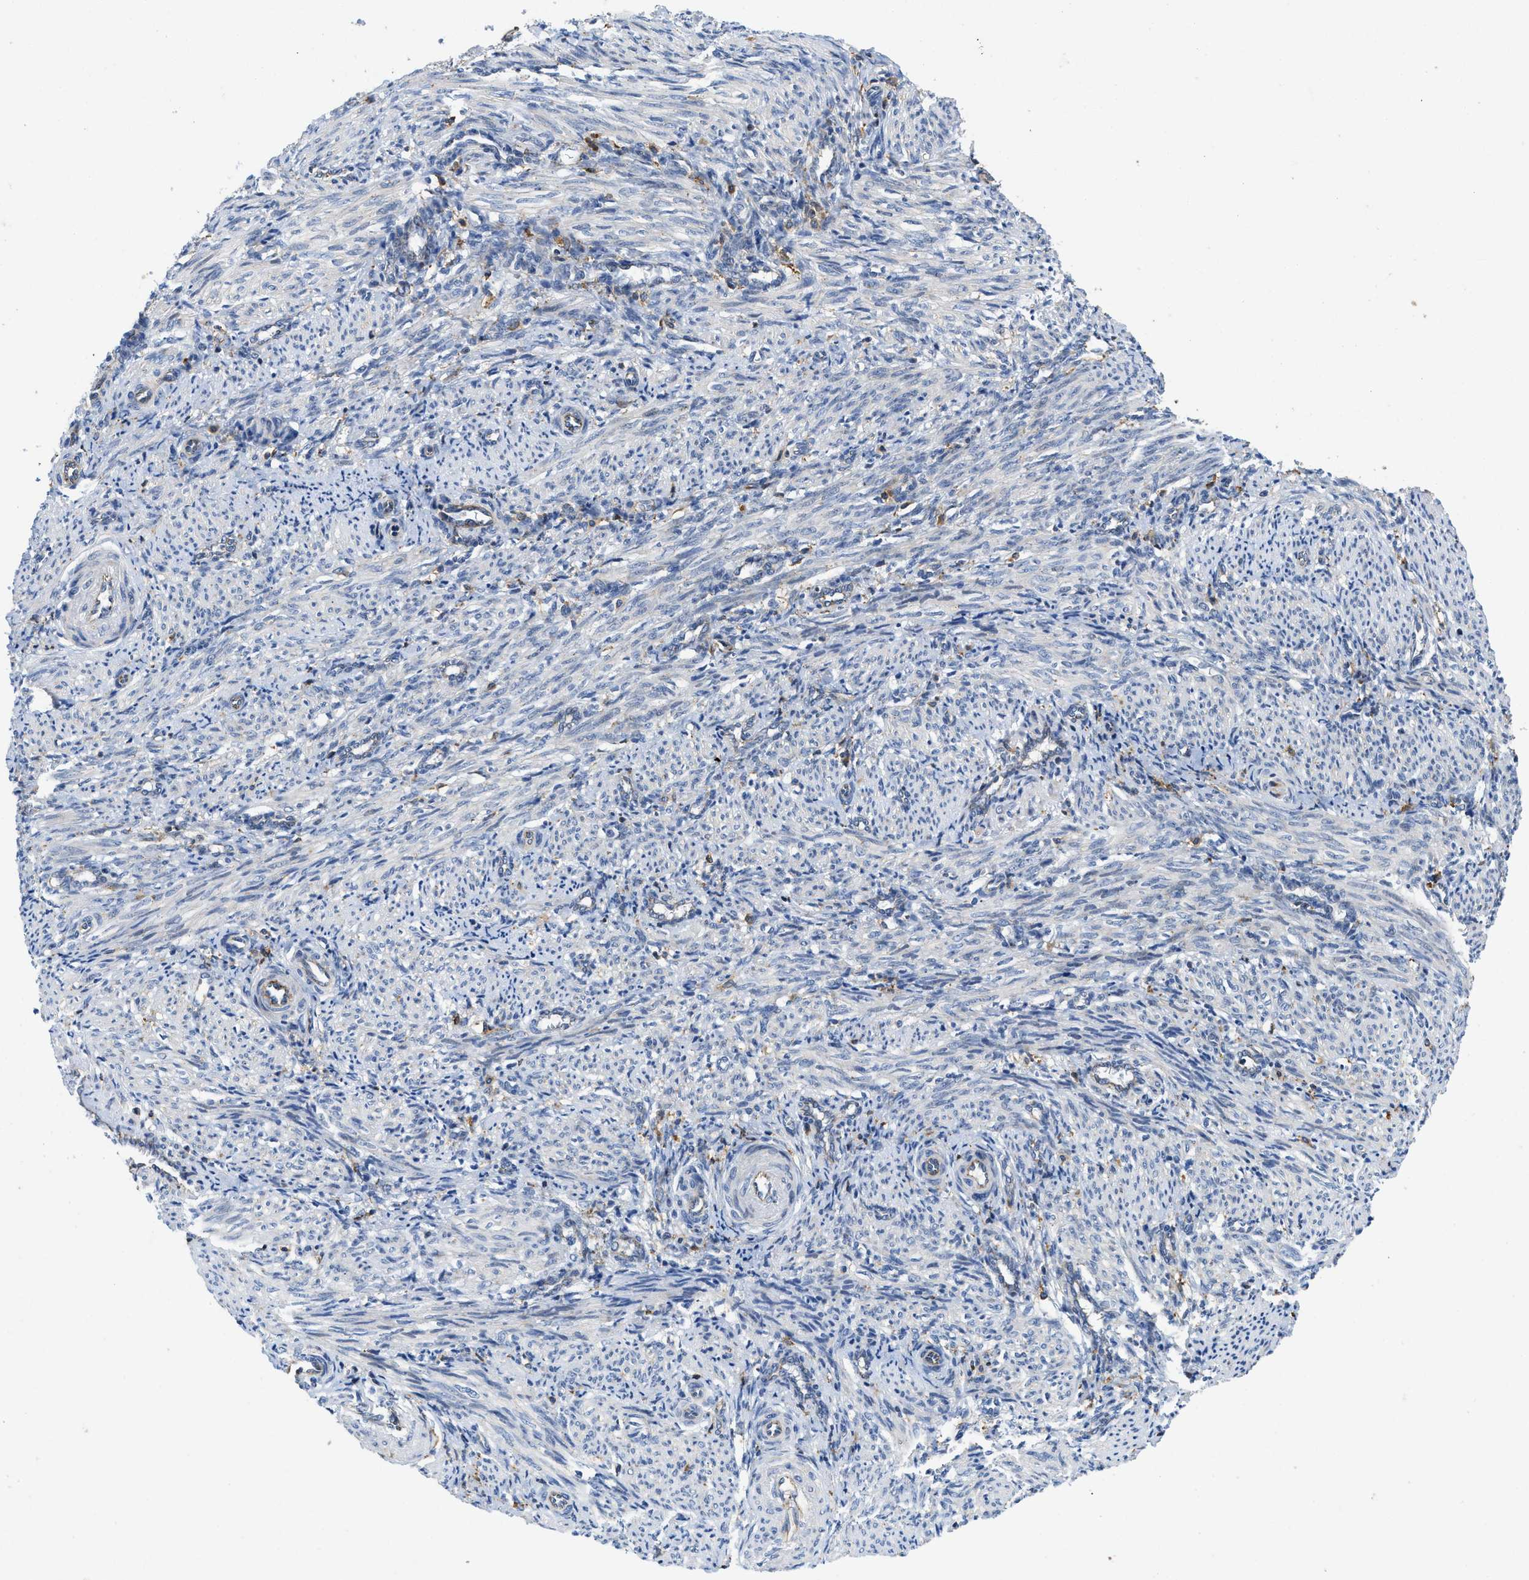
{"staining": {"intensity": "negative", "quantity": "none", "location": "none"}, "tissue": "smooth muscle", "cell_type": "Smooth muscle cells", "image_type": "normal", "snomed": [{"axis": "morphology", "description": "Normal tissue, NOS"}, {"axis": "topography", "description": "Endometrium"}], "caption": "An IHC photomicrograph of benign smooth muscle is shown. There is no staining in smooth muscle cells of smooth muscle. (DAB IHC visualized using brightfield microscopy, high magnification).", "gene": "ENPP4", "patient": {"sex": "female", "age": 33}}